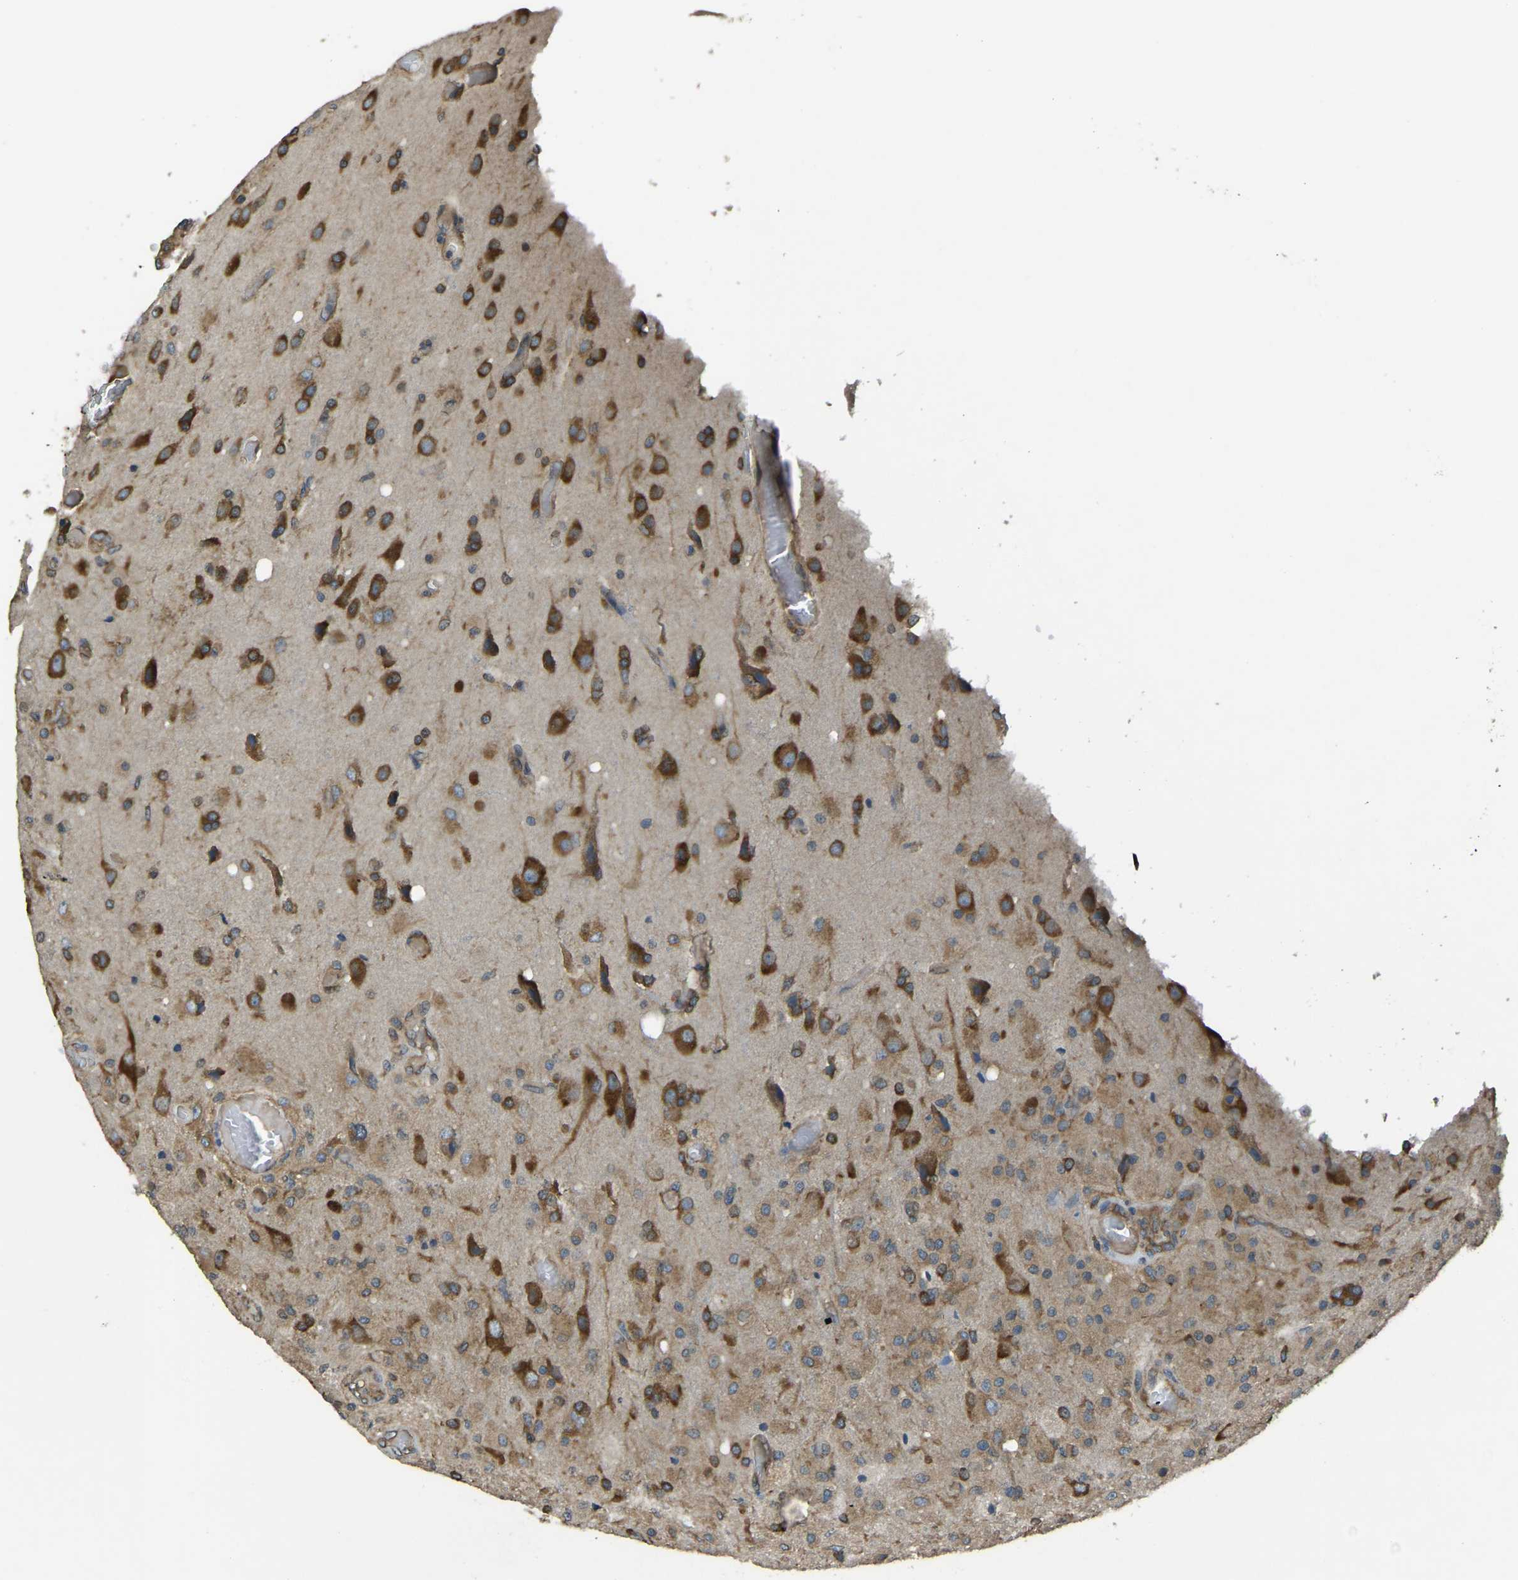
{"staining": {"intensity": "moderate", "quantity": ">75%", "location": "cytoplasmic/membranous"}, "tissue": "glioma", "cell_type": "Tumor cells", "image_type": "cancer", "snomed": [{"axis": "morphology", "description": "Normal tissue, NOS"}, {"axis": "morphology", "description": "Glioma, malignant, High grade"}, {"axis": "topography", "description": "Cerebral cortex"}], "caption": "Tumor cells demonstrate medium levels of moderate cytoplasmic/membranous staining in about >75% of cells in human high-grade glioma (malignant).", "gene": "AIMP1", "patient": {"sex": "male", "age": 77}}